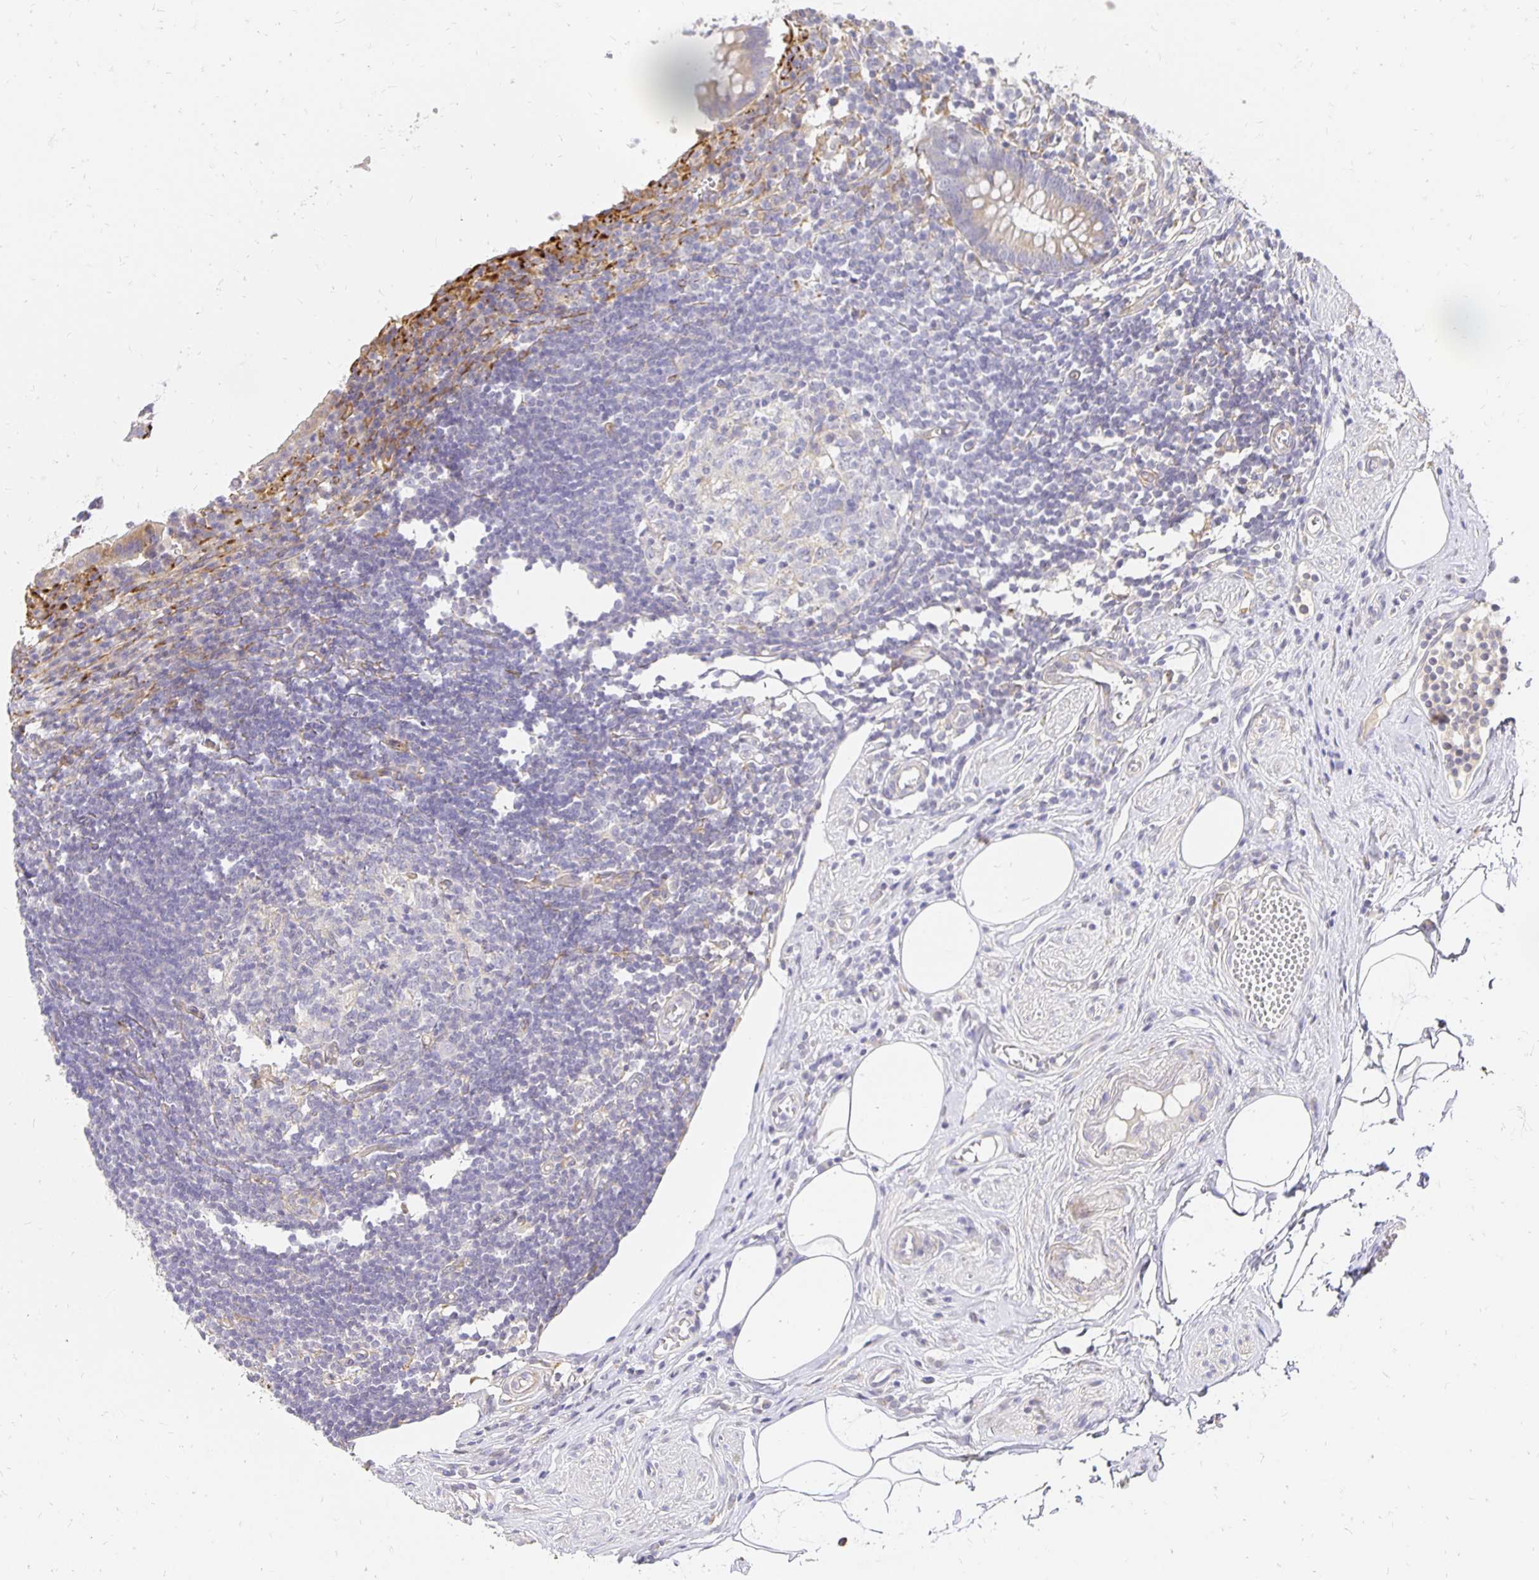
{"staining": {"intensity": "weak", "quantity": ">75%", "location": "cytoplasmic/membranous"}, "tissue": "appendix", "cell_type": "Glandular cells", "image_type": "normal", "snomed": [{"axis": "morphology", "description": "Normal tissue, NOS"}, {"axis": "topography", "description": "Appendix"}], "caption": "Immunohistochemistry (IHC) of benign appendix demonstrates low levels of weak cytoplasmic/membranous expression in about >75% of glandular cells.", "gene": "PLOD1", "patient": {"sex": "female", "age": 56}}